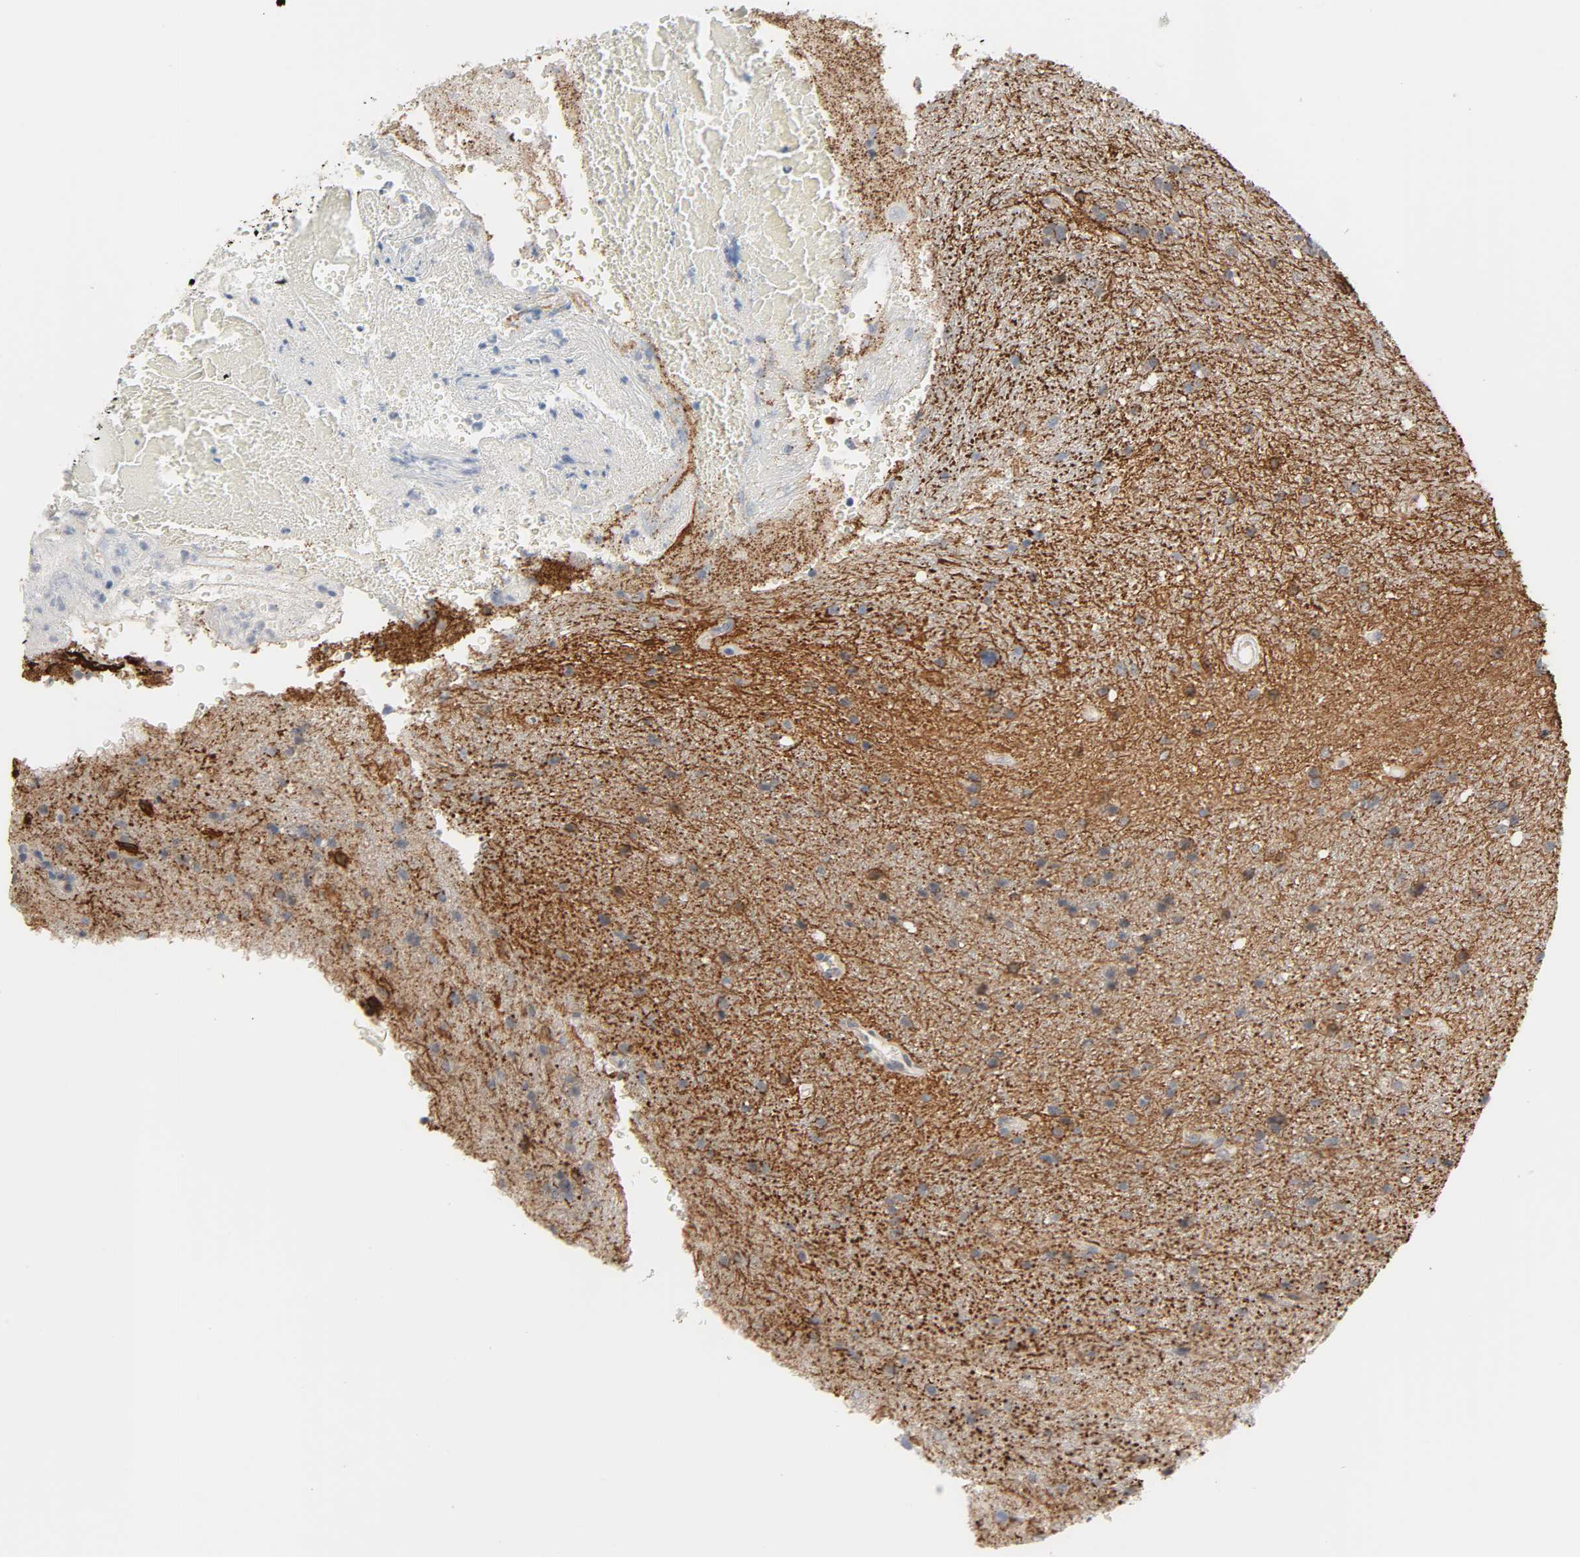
{"staining": {"intensity": "strong", "quantity": "<25%", "location": "cytoplasmic/membranous"}, "tissue": "glioma", "cell_type": "Tumor cells", "image_type": "cancer", "snomed": [{"axis": "morphology", "description": "Normal tissue, NOS"}, {"axis": "morphology", "description": "Glioma, malignant, High grade"}, {"axis": "topography", "description": "Cerebral cortex"}], "caption": "An IHC photomicrograph of tumor tissue is shown. Protein staining in brown shows strong cytoplasmic/membranous positivity in high-grade glioma (malignant) within tumor cells.", "gene": "ACSS2", "patient": {"sex": "male", "age": 56}}